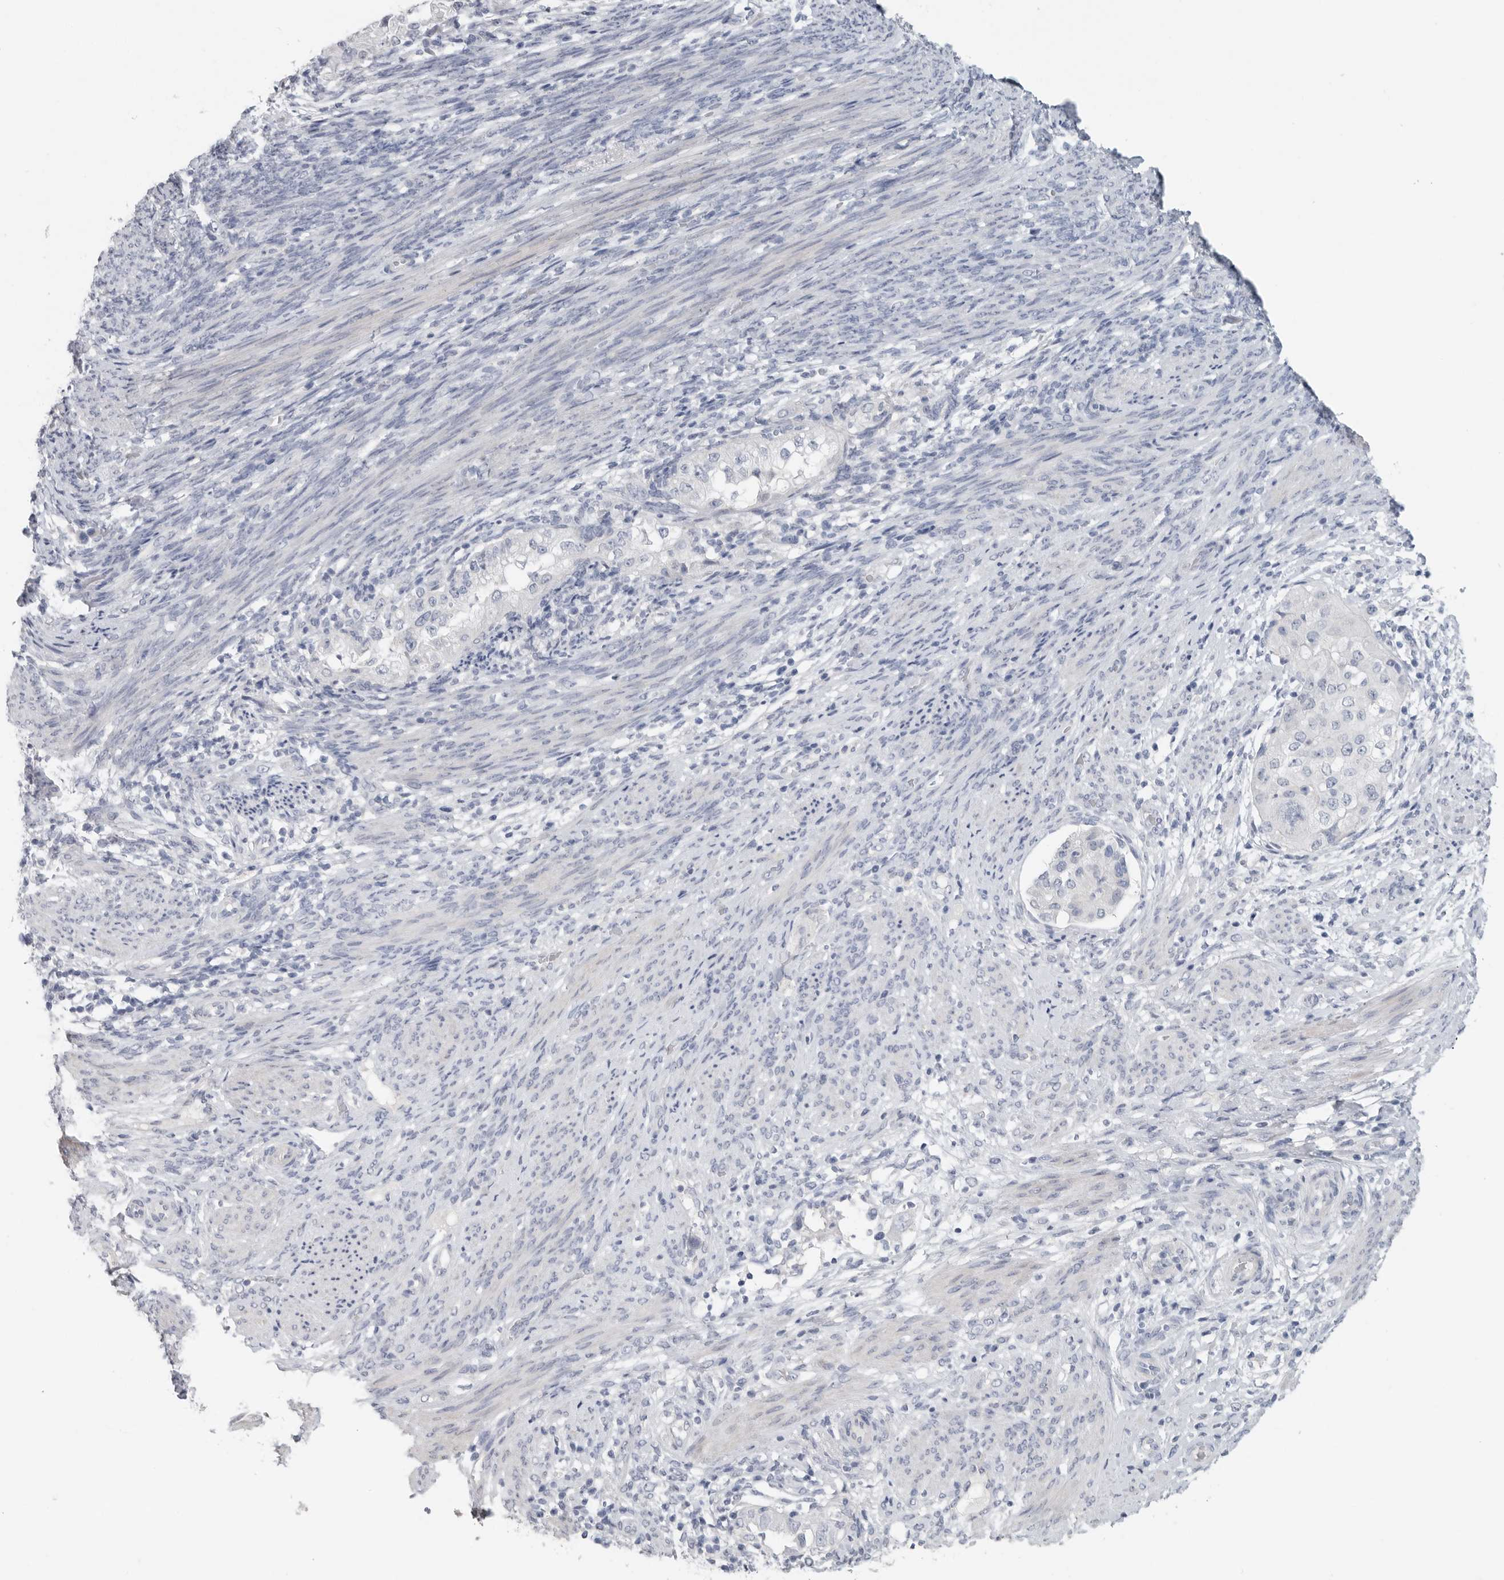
{"staining": {"intensity": "negative", "quantity": "none", "location": "none"}, "tissue": "endometrial cancer", "cell_type": "Tumor cells", "image_type": "cancer", "snomed": [{"axis": "morphology", "description": "Adenocarcinoma, NOS"}, {"axis": "topography", "description": "Endometrium"}], "caption": "High magnification brightfield microscopy of adenocarcinoma (endometrial) stained with DAB (brown) and counterstained with hematoxylin (blue): tumor cells show no significant positivity. (Stains: DAB (3,3'-diaminobenzidine) immunohistochemistry with hematoxylin counter stain, Microscopy: brightfield microscopy at high magnification).", "gene": "REG4", "patient": {"sex": "female", "age": 85}}